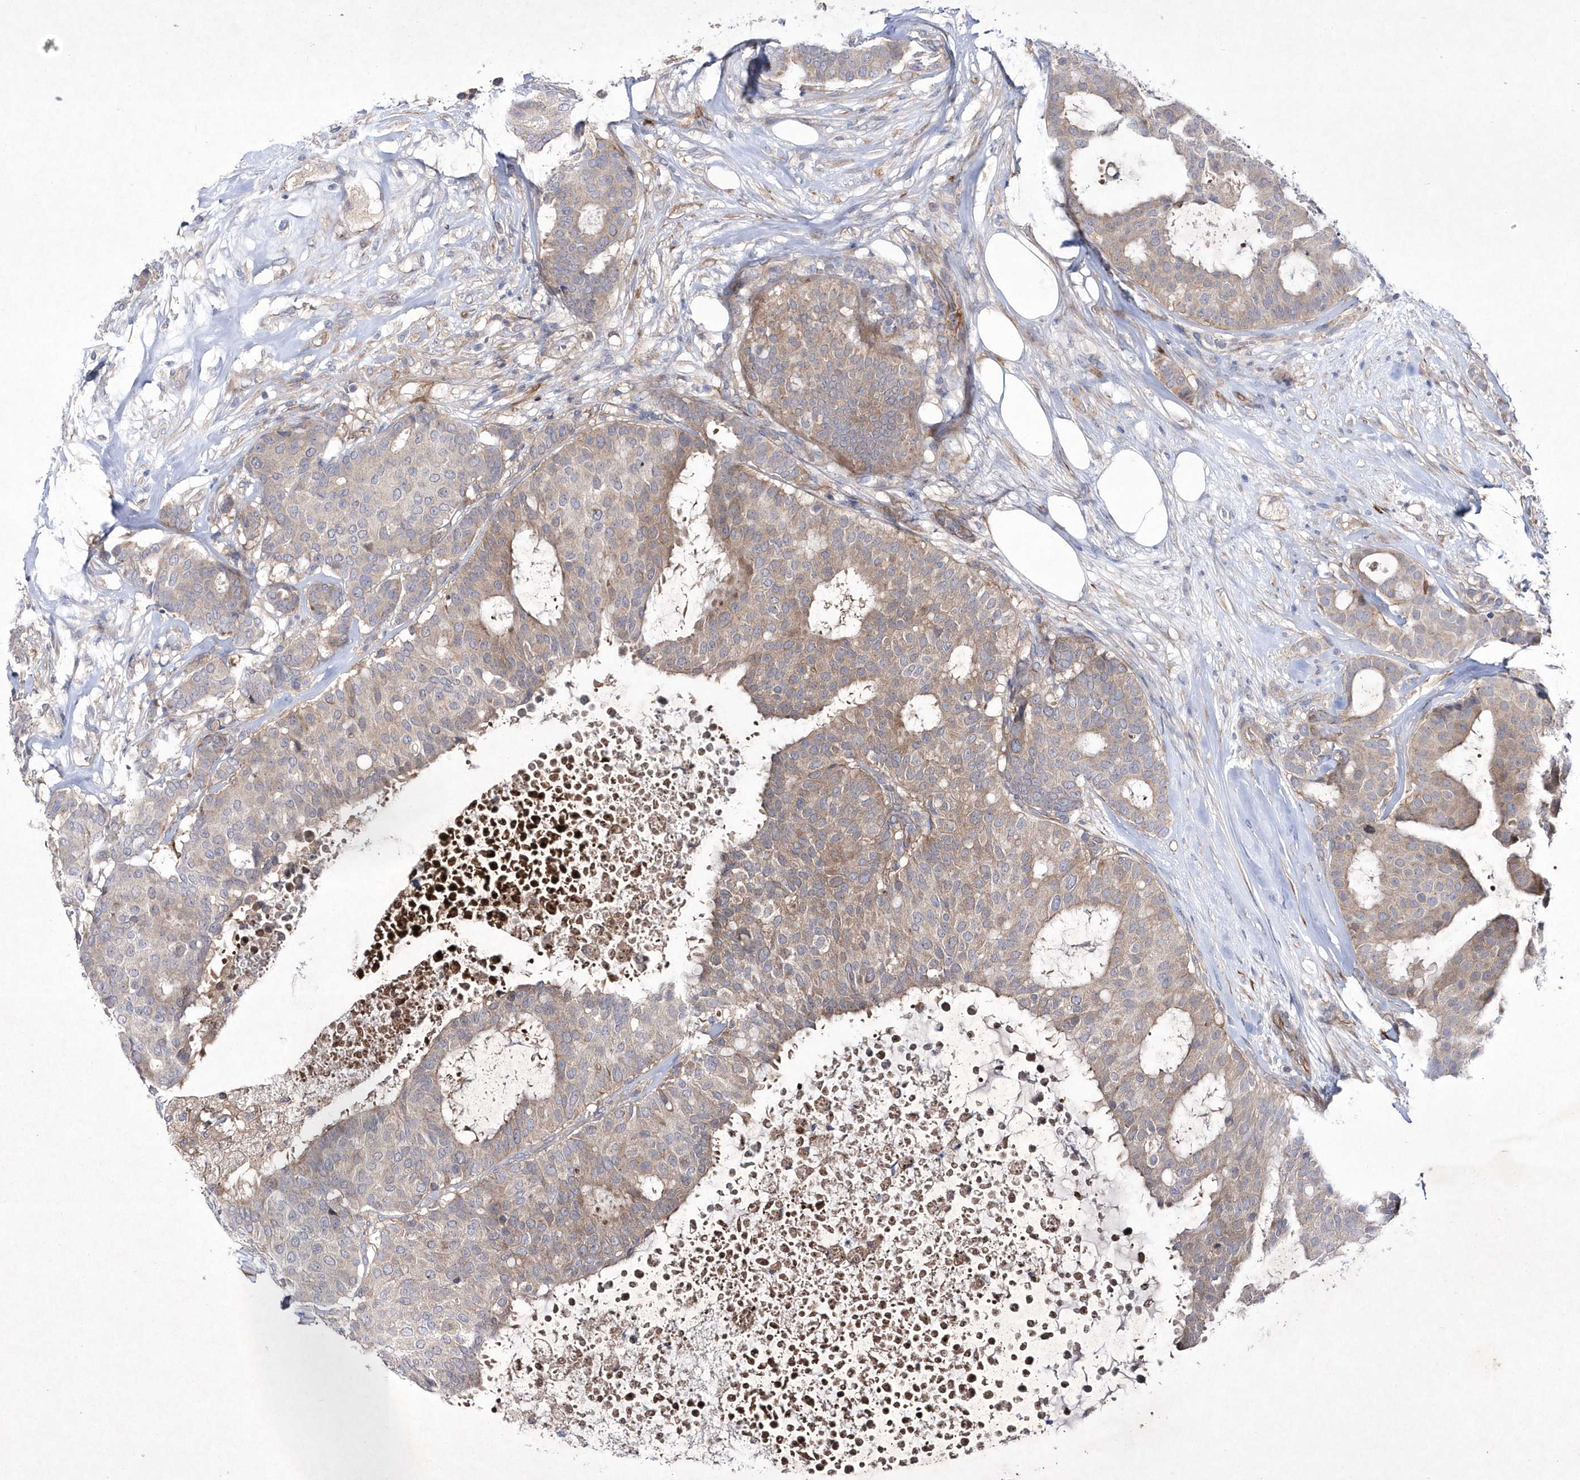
{"staining": {"intensity": "moderate", "quantity": "25%-75%", "location": "cytoplasmic/membranous"}, "tissue": "breast cancer", "cell_type": "Tumor cells", "image_type": "cancer", "snomed": [{"axis": "morphology", "description": "Duct carcinoma"}, {"axis": "topography", "description": "Breast"}], "caption": "Breast intraductal carcinoma stained with a protein marker demonstrates moderate staining in tumor cells.", "gene": "DSPP", "patient": {"sex": "female", "age": 75}}